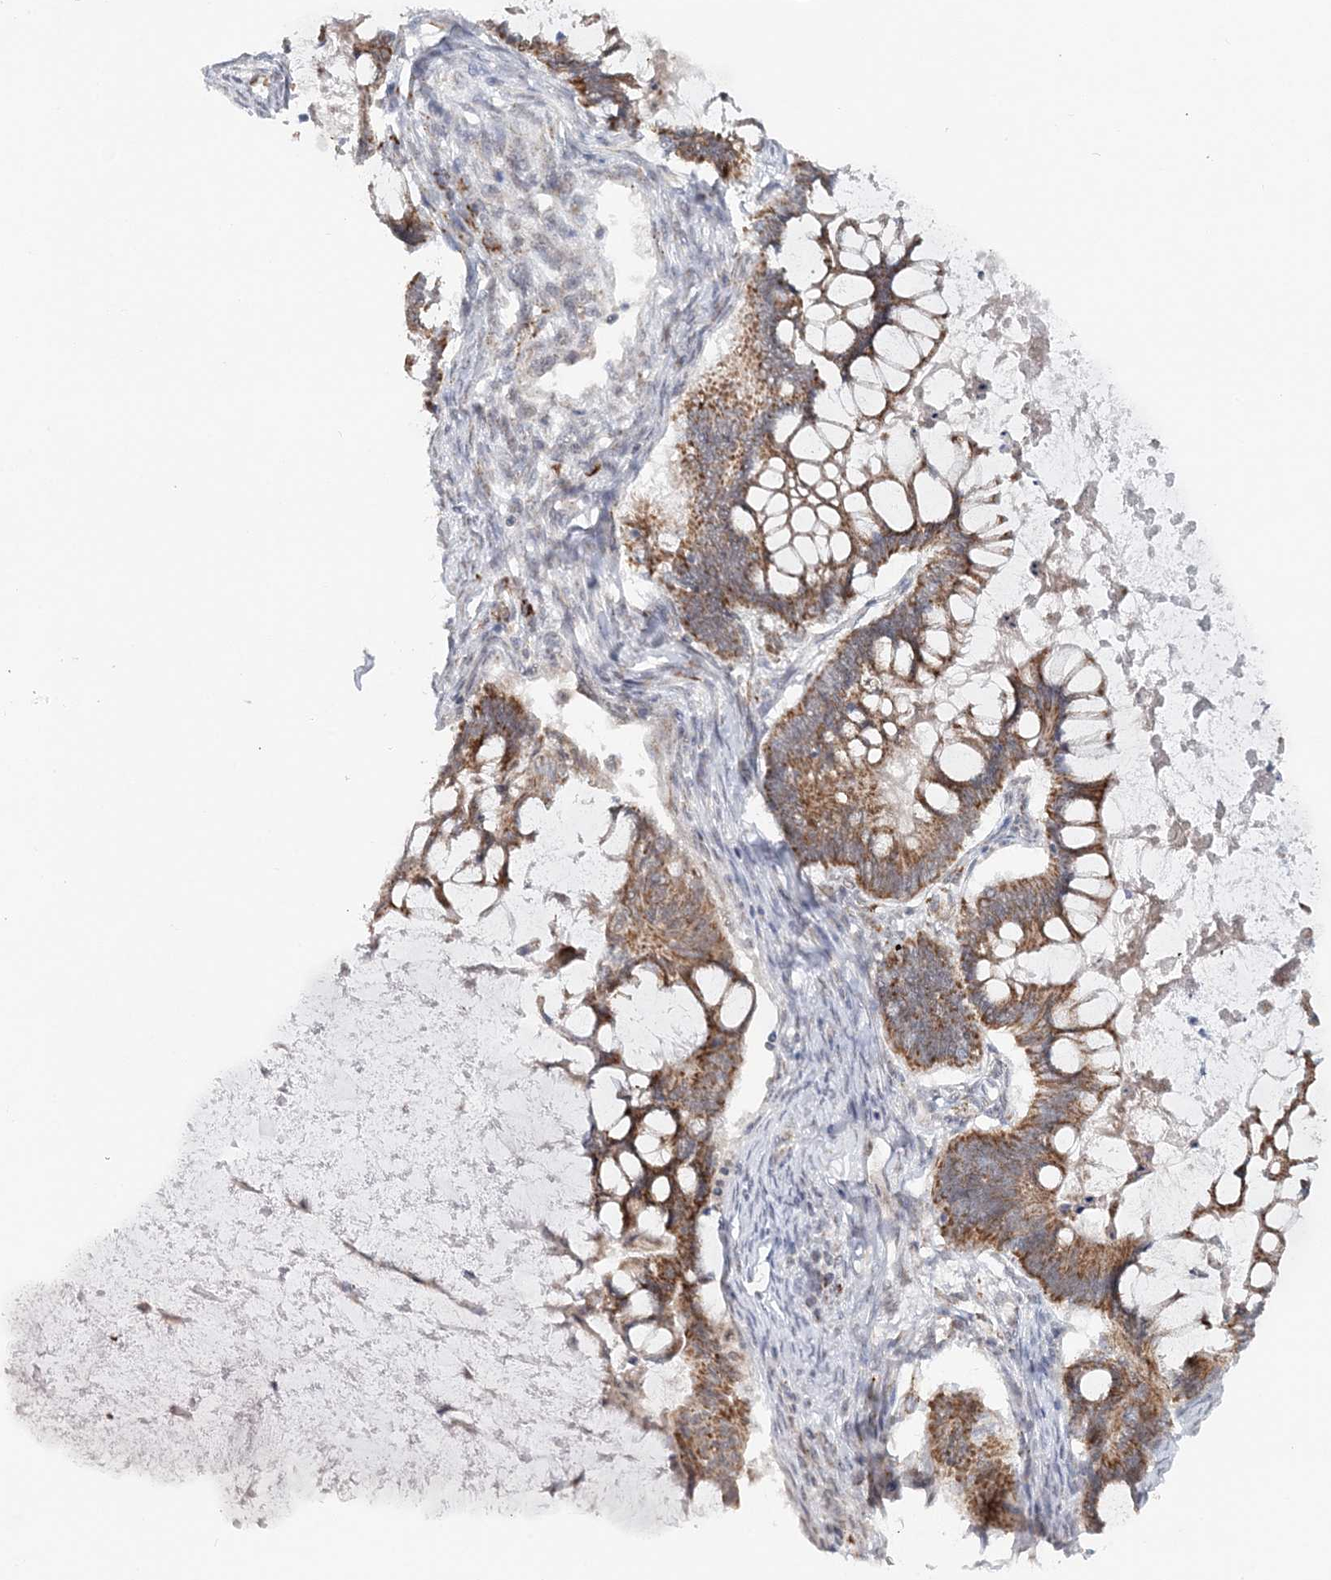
{"staining": {"intensity": "moderate", "quantity": ">75%", "location": "cytoplasmic/membranous"}, "tissue": "ovarian cancer", "cell_type": "Tumor cells", "image_type": "cancer", "snomed": [{"axis": "morphology", "description": "Cystadenocarcinoma, mucinous, NOS"}, {"axis": "topography", "description": "Ovary"}], "caption": "IHC image of ovarian mucinous cystadenocarcinoma stained for a protein (brown), which demonstrates medium levels of moderate cytoplasmic/membranous staining in approximately >75% of tumor cells.", "gene": "RNF150", "patient": {"sex": "female", "age": 61}}